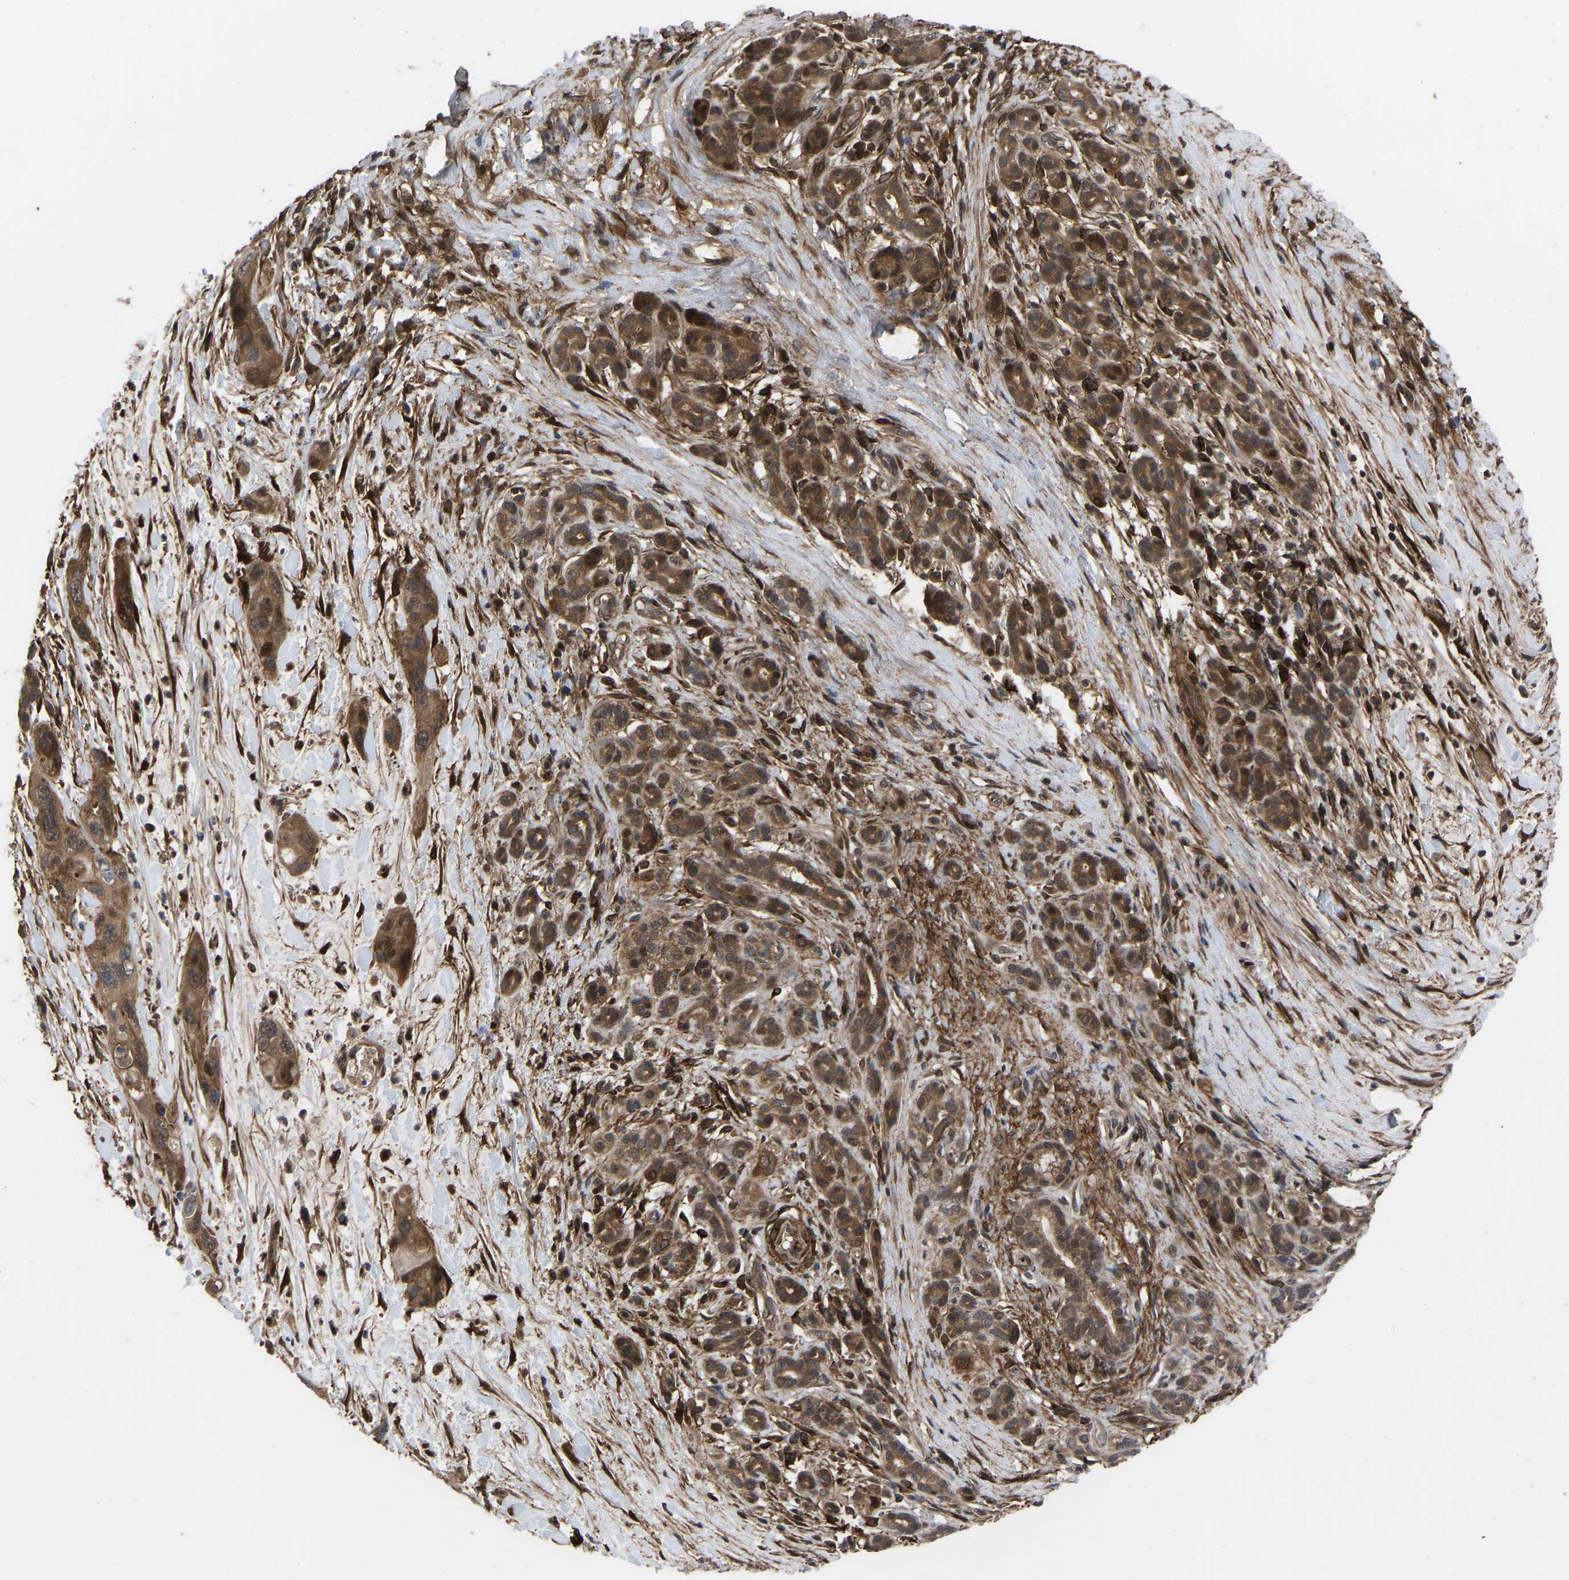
{"staining": {"intensity": "strong", "quantity": ">75%", "location": "cytoplasmic/membranous,nuclear"}, "tissue": "pancreatic cancer", "cell_type": "Tumor cells", "image_type": "cancer", "snomed": [{"axis": "morphology", "description": "Adenocarcinoma, NOS"}, {"axis": "topography", "description": "Pancreas"}], "caption": "Immunohistochemical staining of adenocarcinoma (pancreatic) displays high levels of strong cytoplasmic/membranous and nuclear protein positivity in about >75% of tumor cells. Nuclei are stained in blue.", "gene": "CYP7B1", "patient": {"sex": "female", "age": 70}}